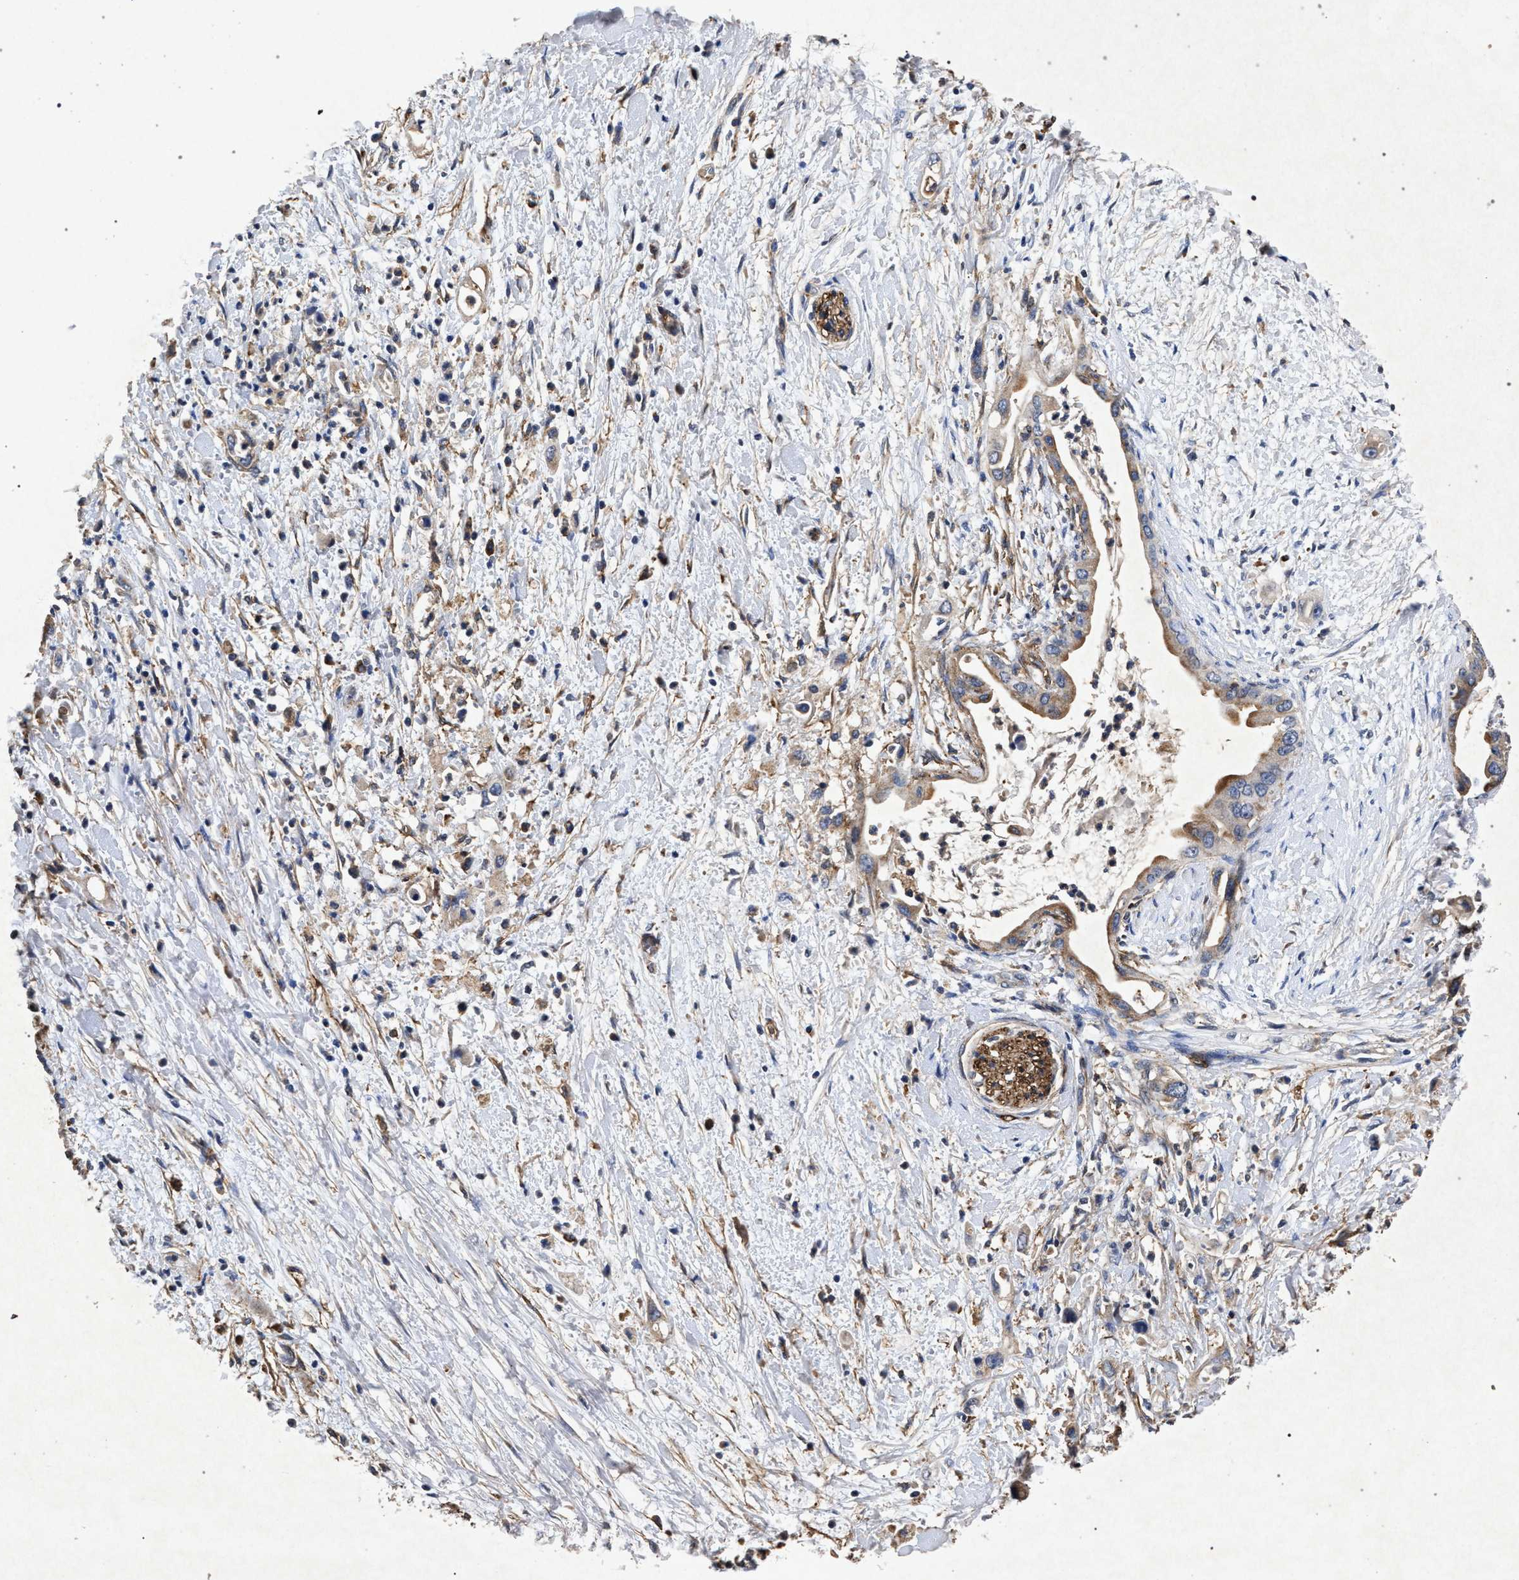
{"staining": {"intensity": "weak", "quantity": ">75%", "location": "cytoplasmic/membranous"}, "tissue": "pancreatic cancer", "cell_type": "Tumor cells", "image_type": "cancer", "snomed": [{"axis": "morphology", "description": "Adenocarcinoma, NOS"}, {"axis": "topography", "description": "Pancreas"}], "caption": "Protein analysis of pancreatic cancer tissue shows weak cytoplasmic/membranous expression in approximately >75% of tumor cells.", "gene": "MARCKS", "patient": {"sex": "male", "age": 55}}